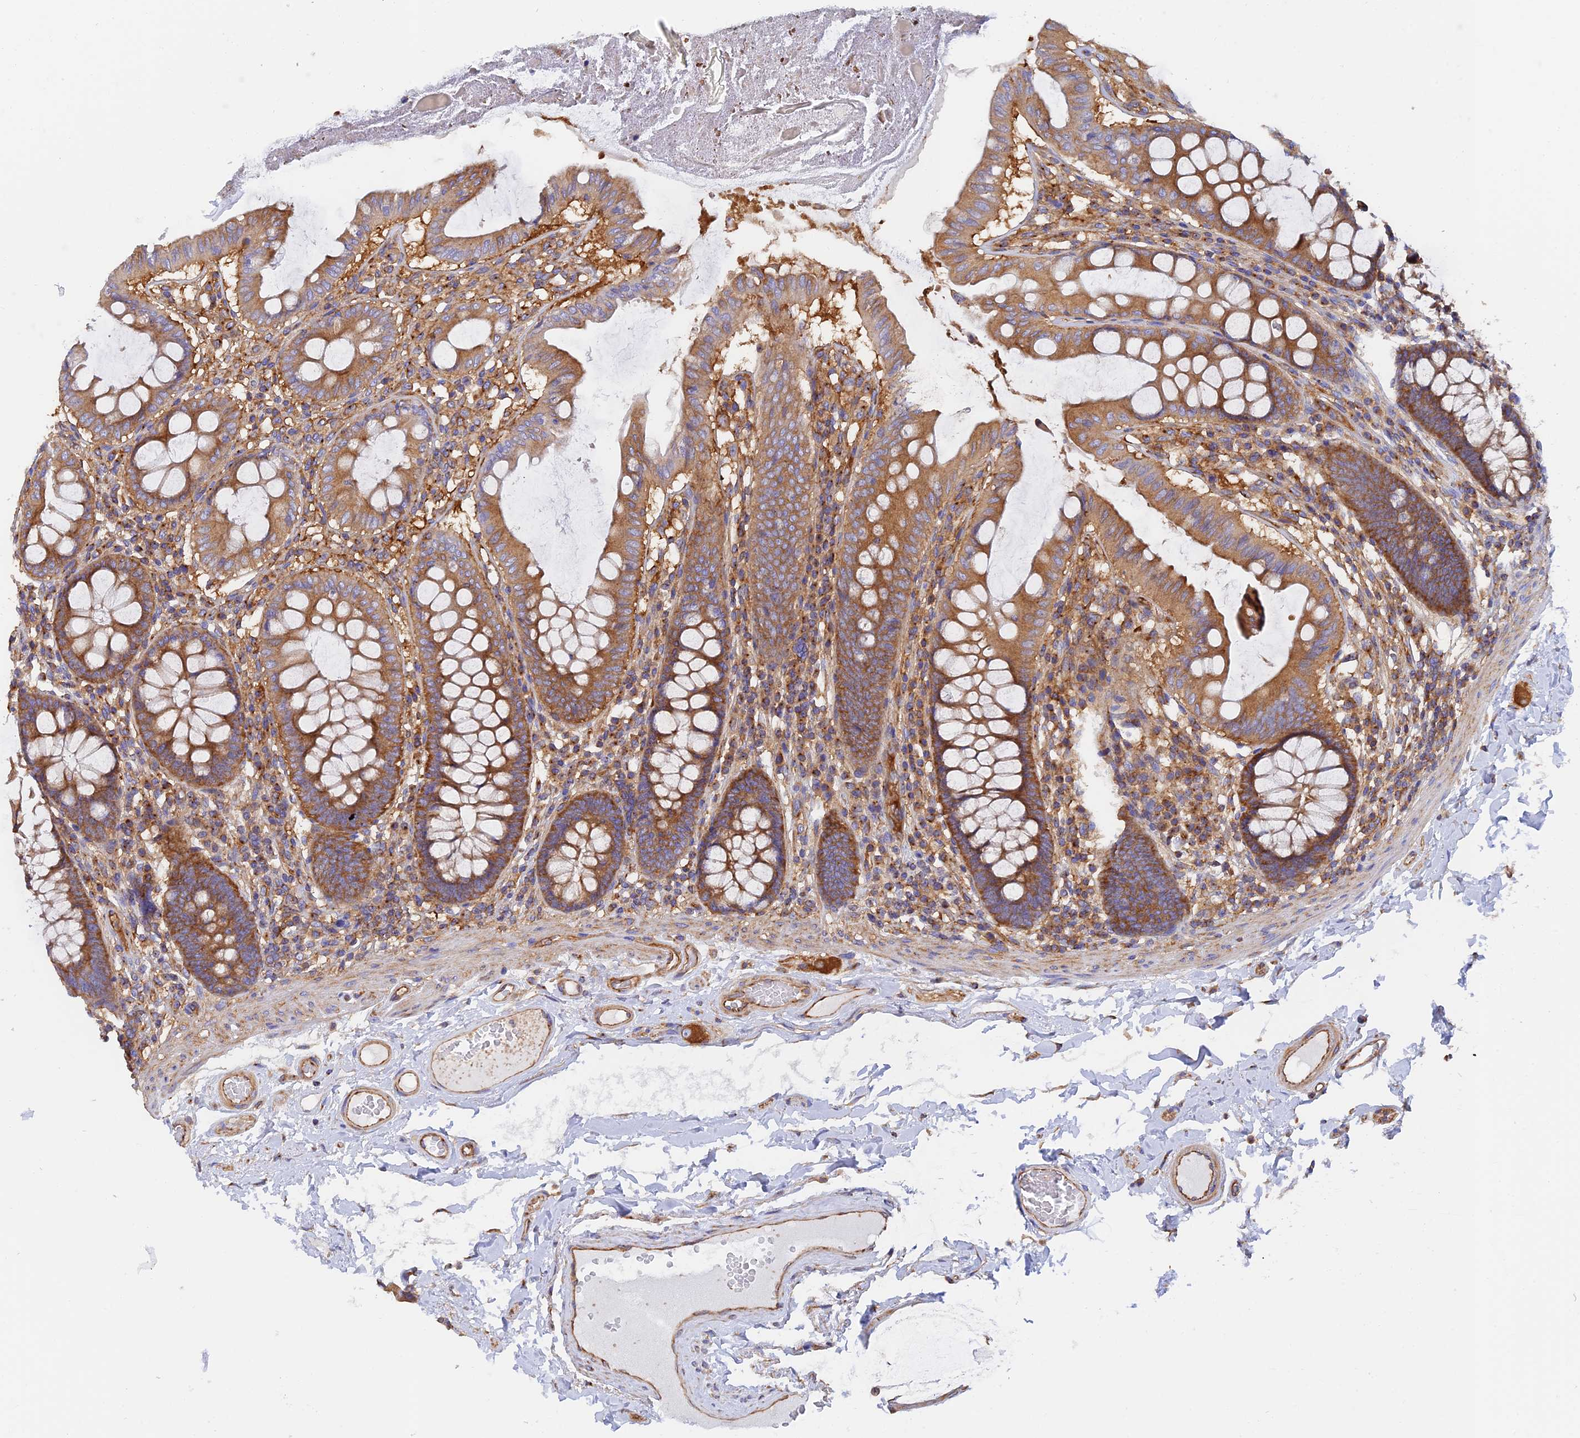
{"staining": {"intensity": "moderate", "quantity": ">75%", "location": "cytoplasmic/membranous"}, "tissue": "colon", "cell_type": "Endothelial cells", "image_type": "normal", "snomed": [{"axis": "morphology", "description": "Normal tissue, NOS"}, {"axis": "topography", "description": "Colon"}], "caption": "Endothelial cells show medium levels of moderate cytoplasmic/membranous positivity in approximately >75% of cells in normal colon.", "gene": "DCTN2", "patient": {"sex": "male", "age": 84}}